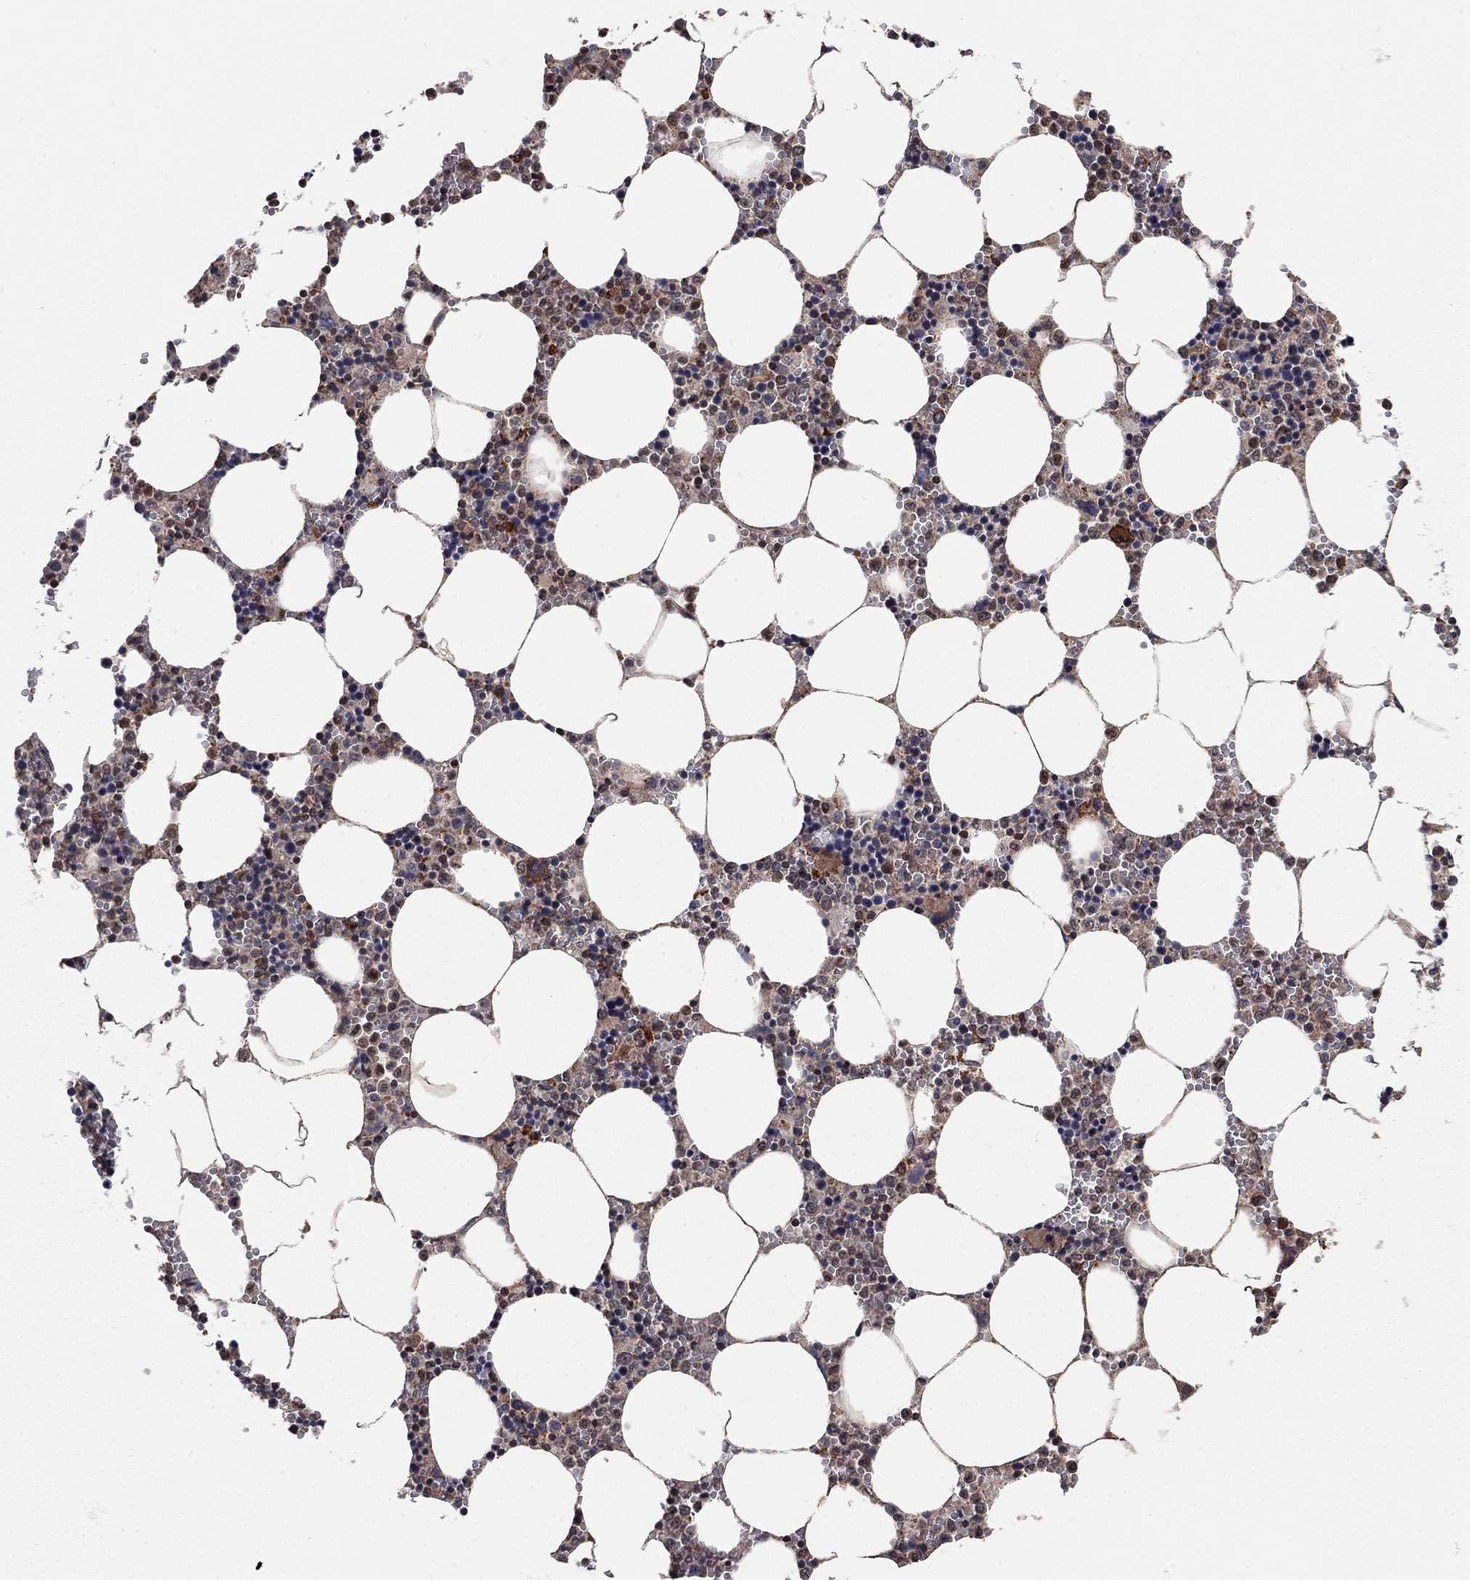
{"staining": {"intensity": "moderate", "quantity": "25%-75%", "location": "cytoplasmic/membranous"}, "tissue": "bone marrow", "cell_type": "Hematopoietic cells", "image_type": "normal", "snomed": [{"axis": "morphology", "description": "Normal tissue, NOS"}, {"axis": "topography", "description": "Bone marrow"}], "caption": "Immunohistochemical staining of unremarkable bone marrow demonstrates moderate cytoplasmic/membranous protein positivity in about 25%-75% of hematopoietic cells.", "gene": "TDP1", "patient": {"sex": "female", "age": 64}}